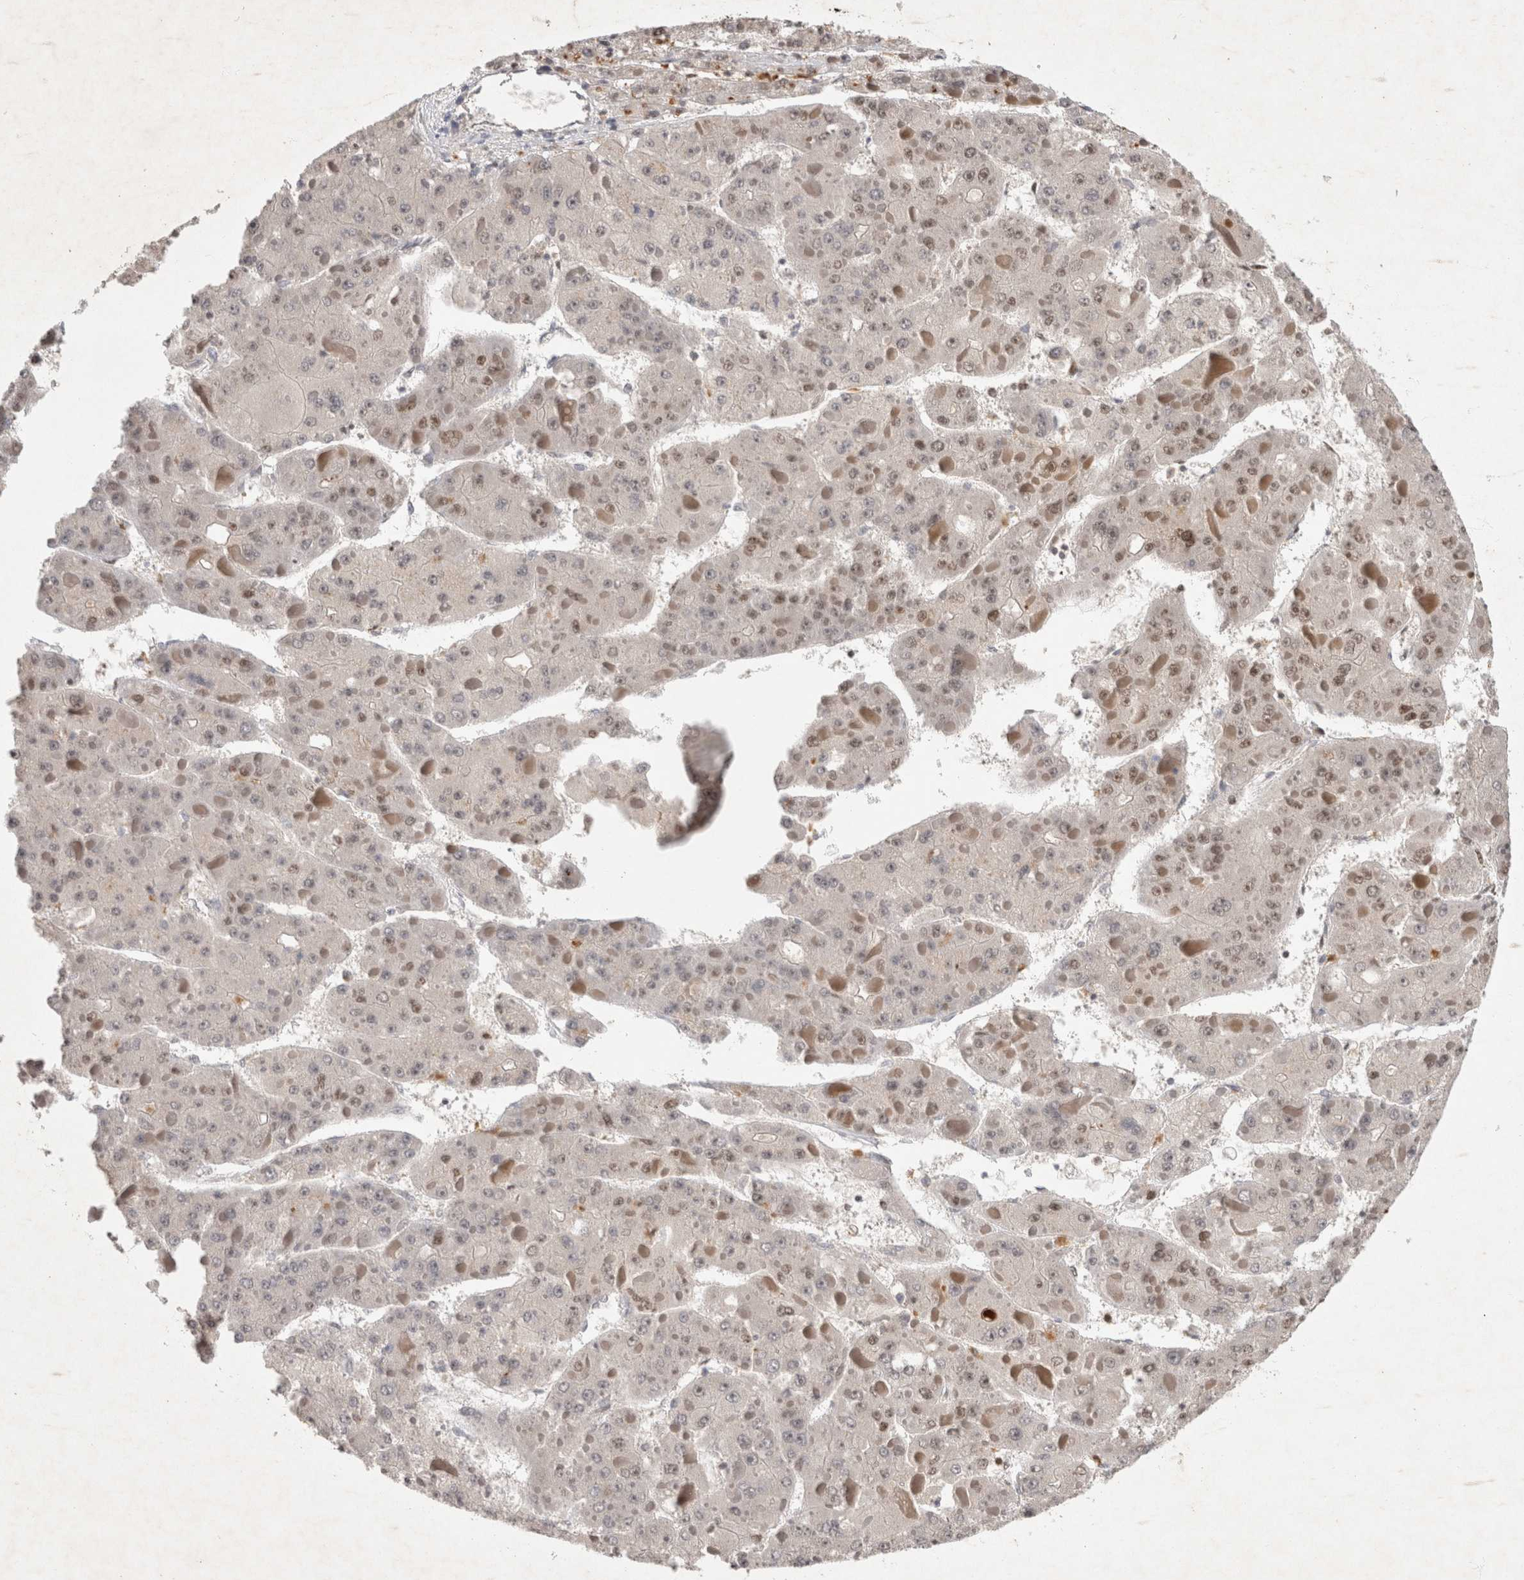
{"staining": {"intensity": "weak", "quantity": ">75%", "location": "cytoplasmic/membranous"}, "tissue": "liver cancer", "cell_type": "Tumor cells", "image_type": "cancer", "snomed": [{"axis": "morphology", "description": "Carcinoma, Hepatocellular, NOS"}, {"axis": "topography", "description": "Liver"}], "caption": "Hepatocellular carcinoma (liver) tissue displays weak cytoplasmic/membranous positivity in approximately >75% of tumor cells, visualized by immunohistochemistry.", "gene": "XRCC5", "patient": {"sex": "female", "age": 73}}